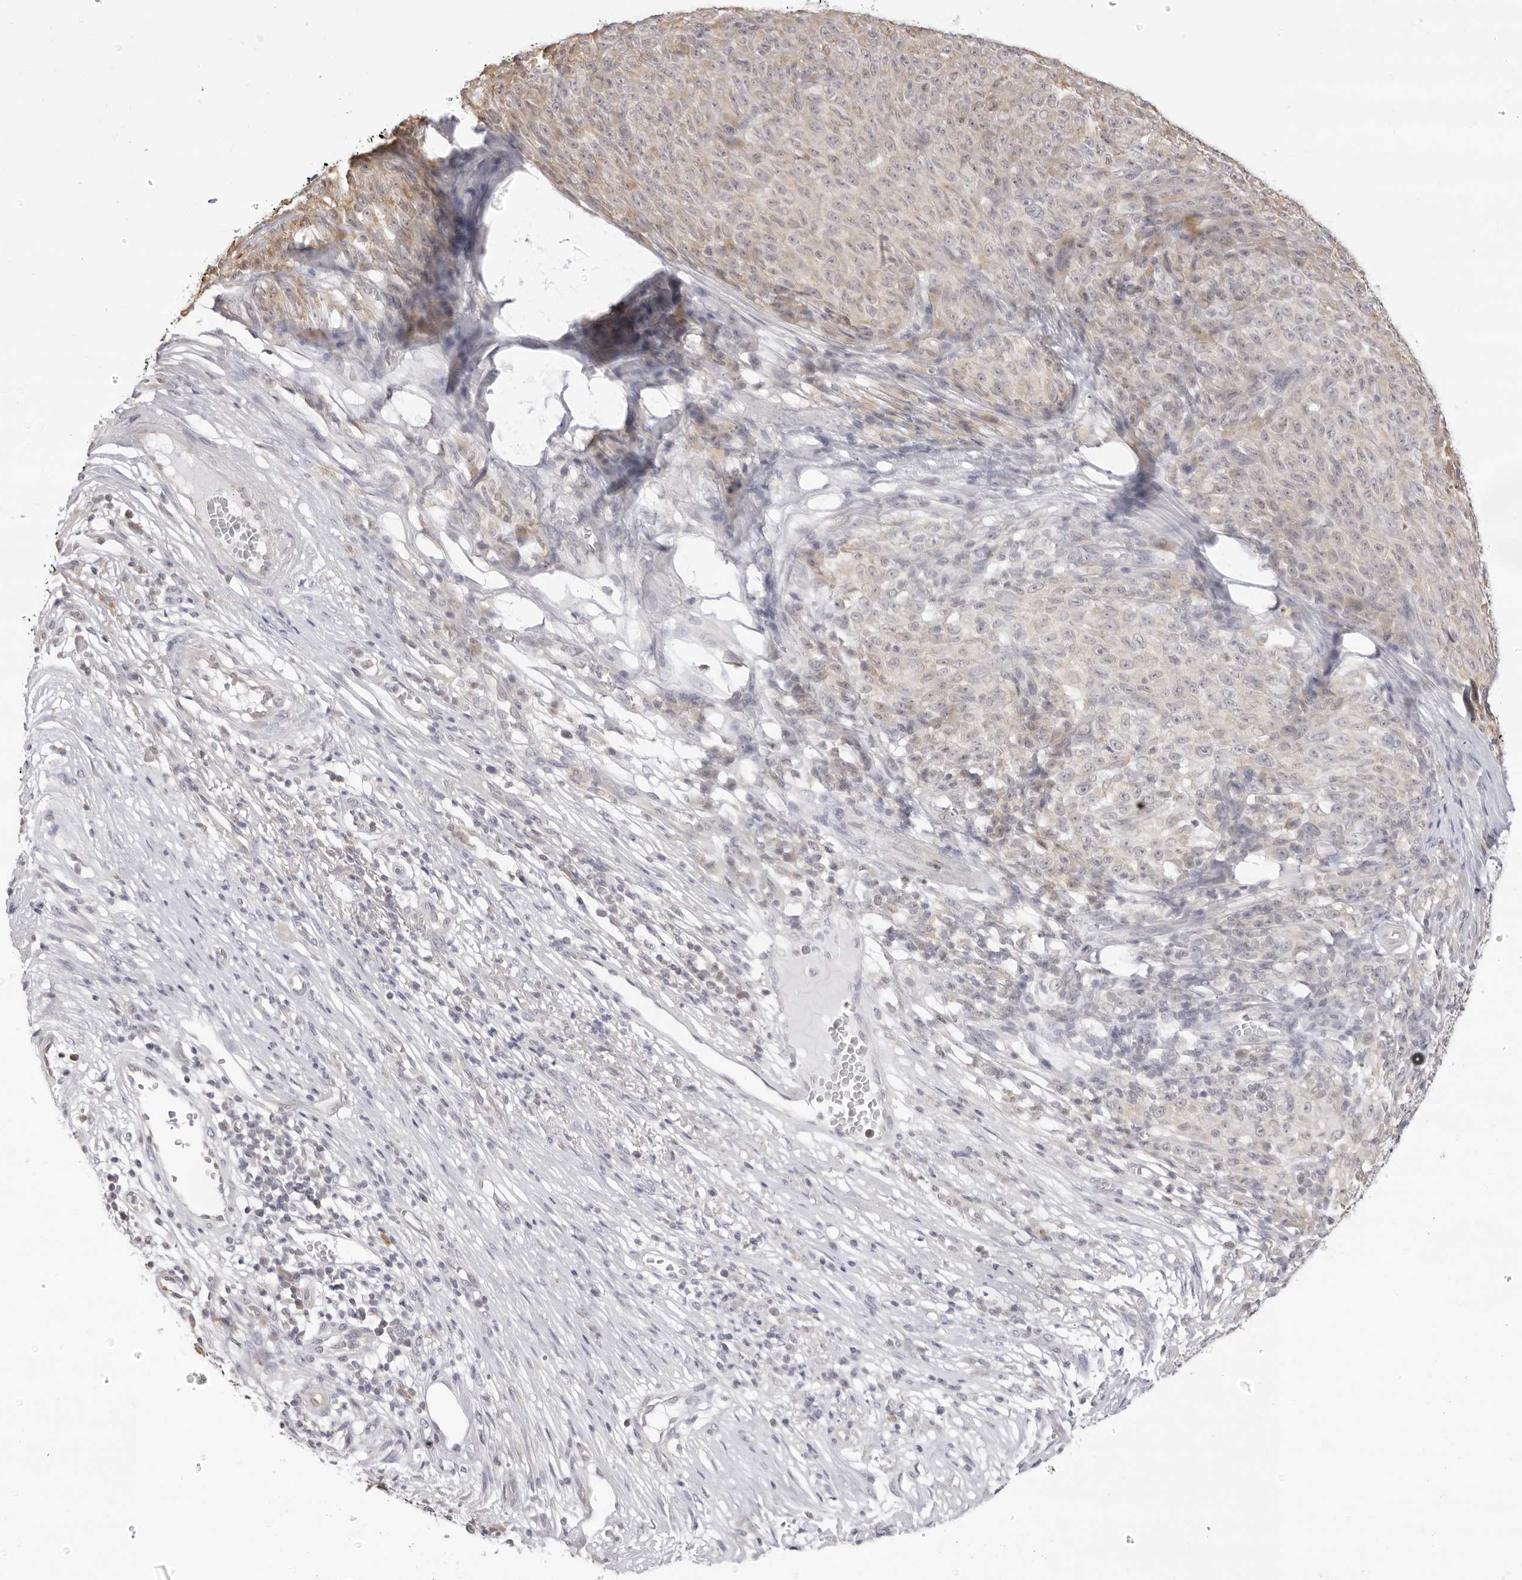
{"staining": {"intensity": "negative", "quantity": "none", "location": "none"}, "tissue": "melanoma", "cell_type": "Tumor cells", "image_type": "cancer", "snomed": [{"axis": "morphology", "description": "Malignant melanoma, NOS"}, {"axis": "topography", "description": "Skin"}], "caption": "Immunohistochemistry histopathology image of human melanoma stained for a protein (brown), which shows no positivity in tumor cells.", "gene": "FDPS", "patient": {"sex": "female", "age": 82}}